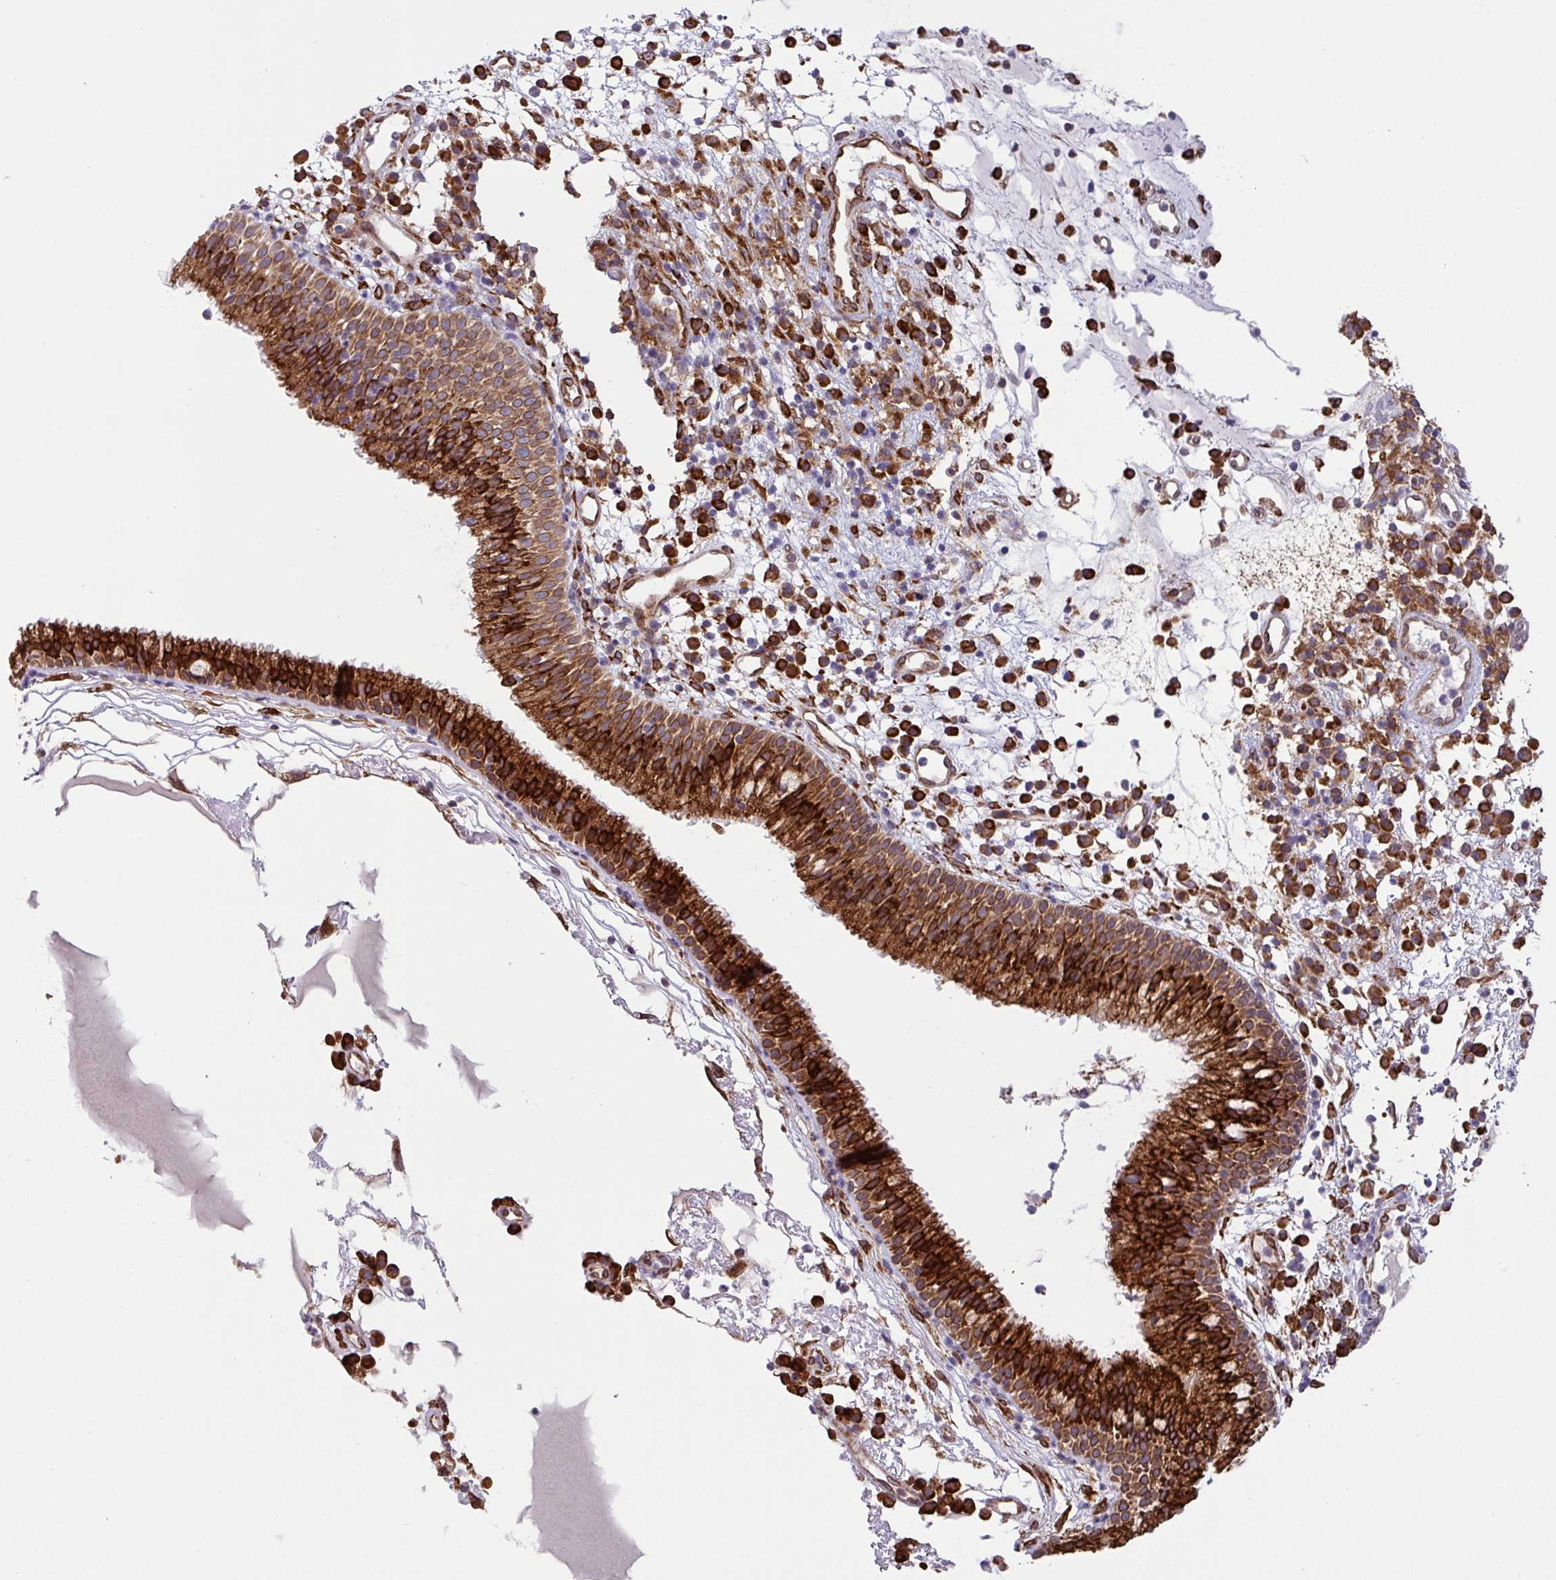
{"staining": {"intensity": "strong", "quantity": ">75%", "location": "cytoplasmic/membranous"}, "tissue": "nasopharynx", "cell_type": "Respiratory epithelial cells", "image_type": "normal", "snomed": [{"axis": "morphology", "description": "Normal tissue, NOS"}, {"axis": "topography", "description": "Nasopharynx"}], "caption": "Immunohistochemistry (DAB) staining of unremarkable nasopharynx displays strong cytoplasmic/membranous protein expression in about >75% of respiratory epithelial cells. Nuclei are stained in blue.", "gene": "SLC39A7", "patient": {"sex": "male", "age": 21}}